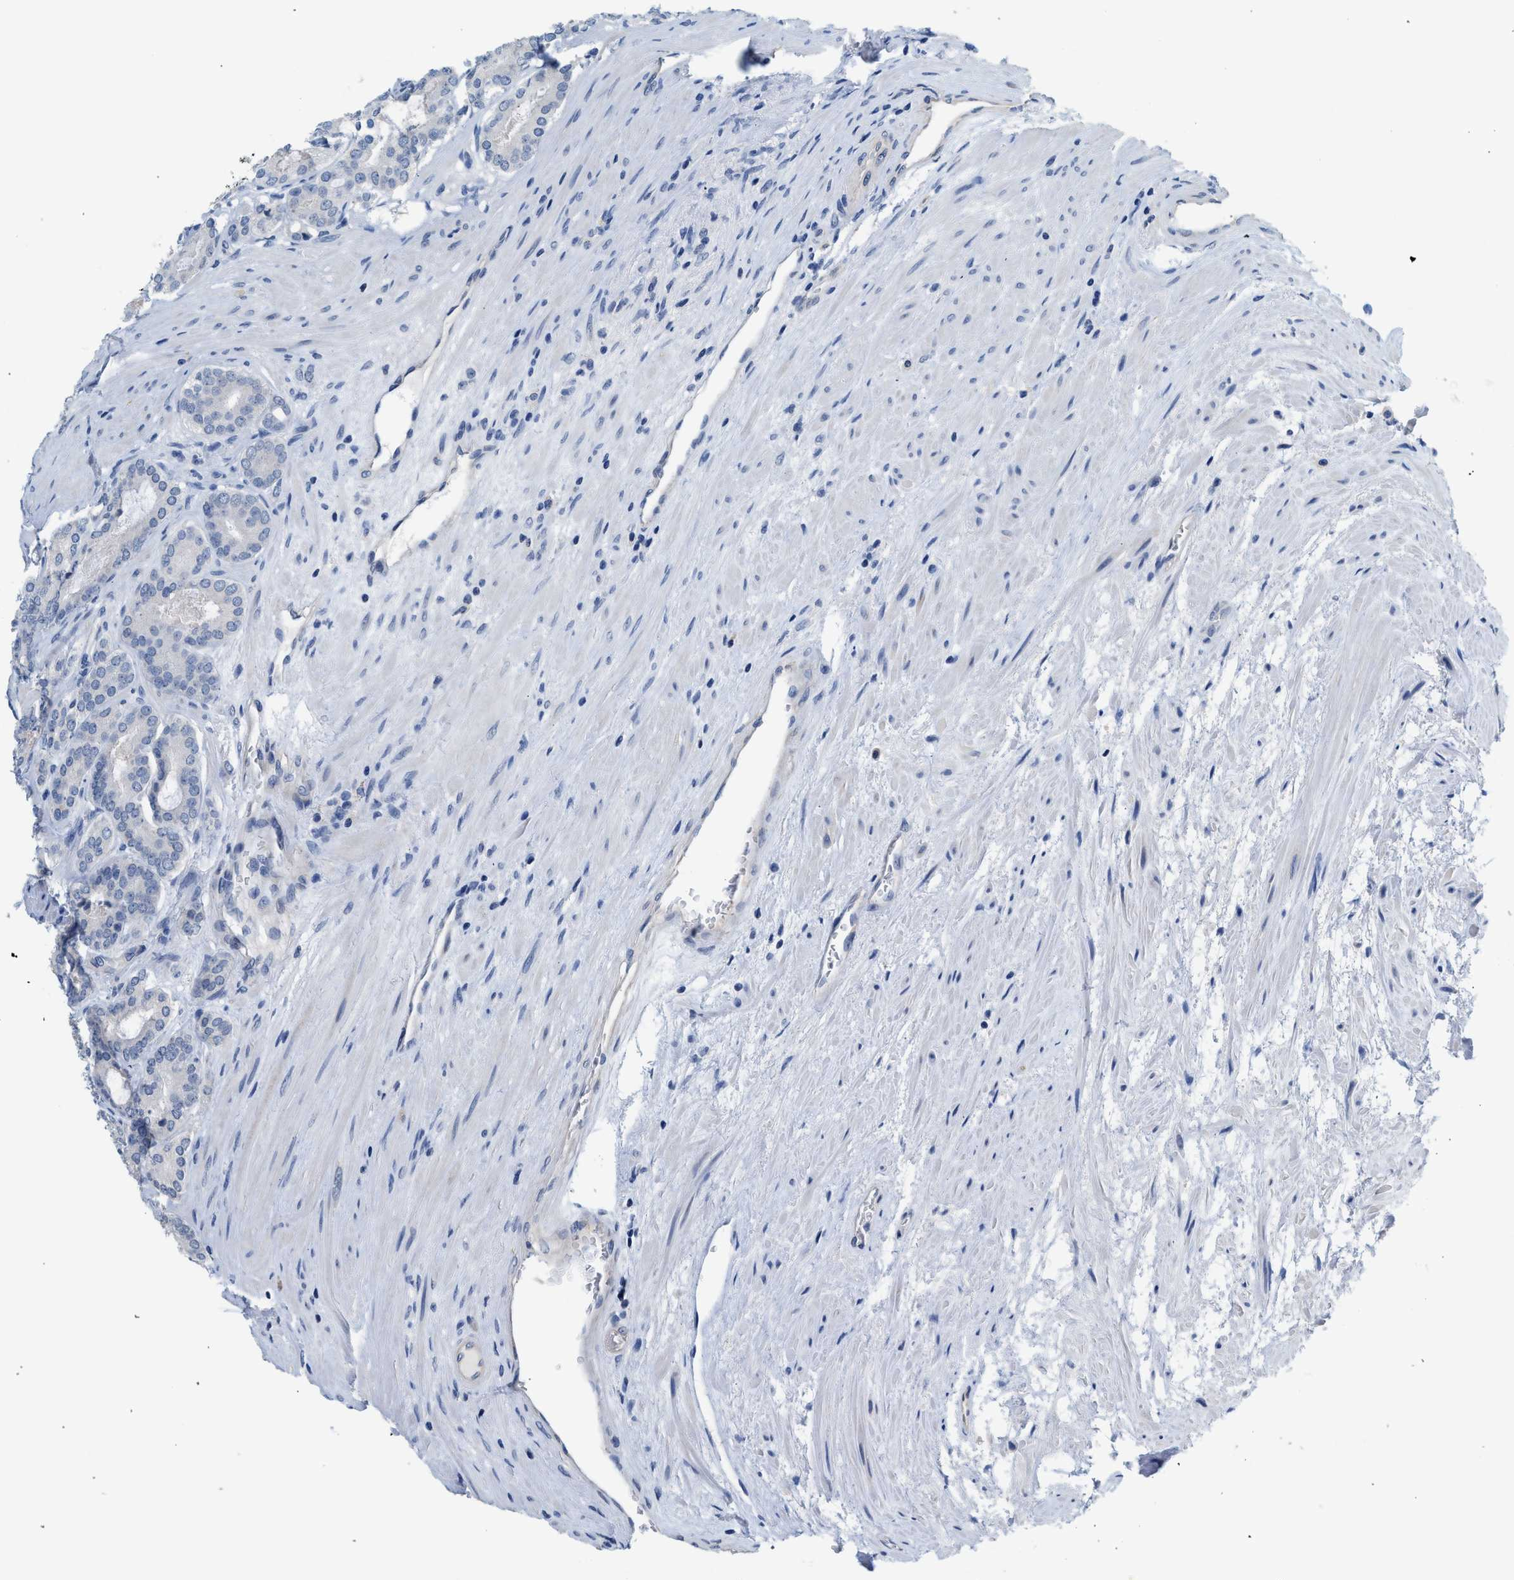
{"staining": {"intensity": "negative", "quantity": "none", "location": "none"}, "tissue": "prostate cancer", "cell_type": "Tumor cells", "image_type": "cancer", "snomed": [{"axis": "morphology", "description": "Adenocarcinoma, High grade"}, {"axis": "topography", "description": "Prostate"}], "caption": "DAB (3,3'-diaminobenzidine) immunohistochemical staining of human prostate adenocarcinoma (high-grade) shows no significant positivity in tumor cells. (DAB immunohistochemistry (IHC), high magnification).", "gene": "CSF3R", "patient": {"sex": "male", "age": 60}}